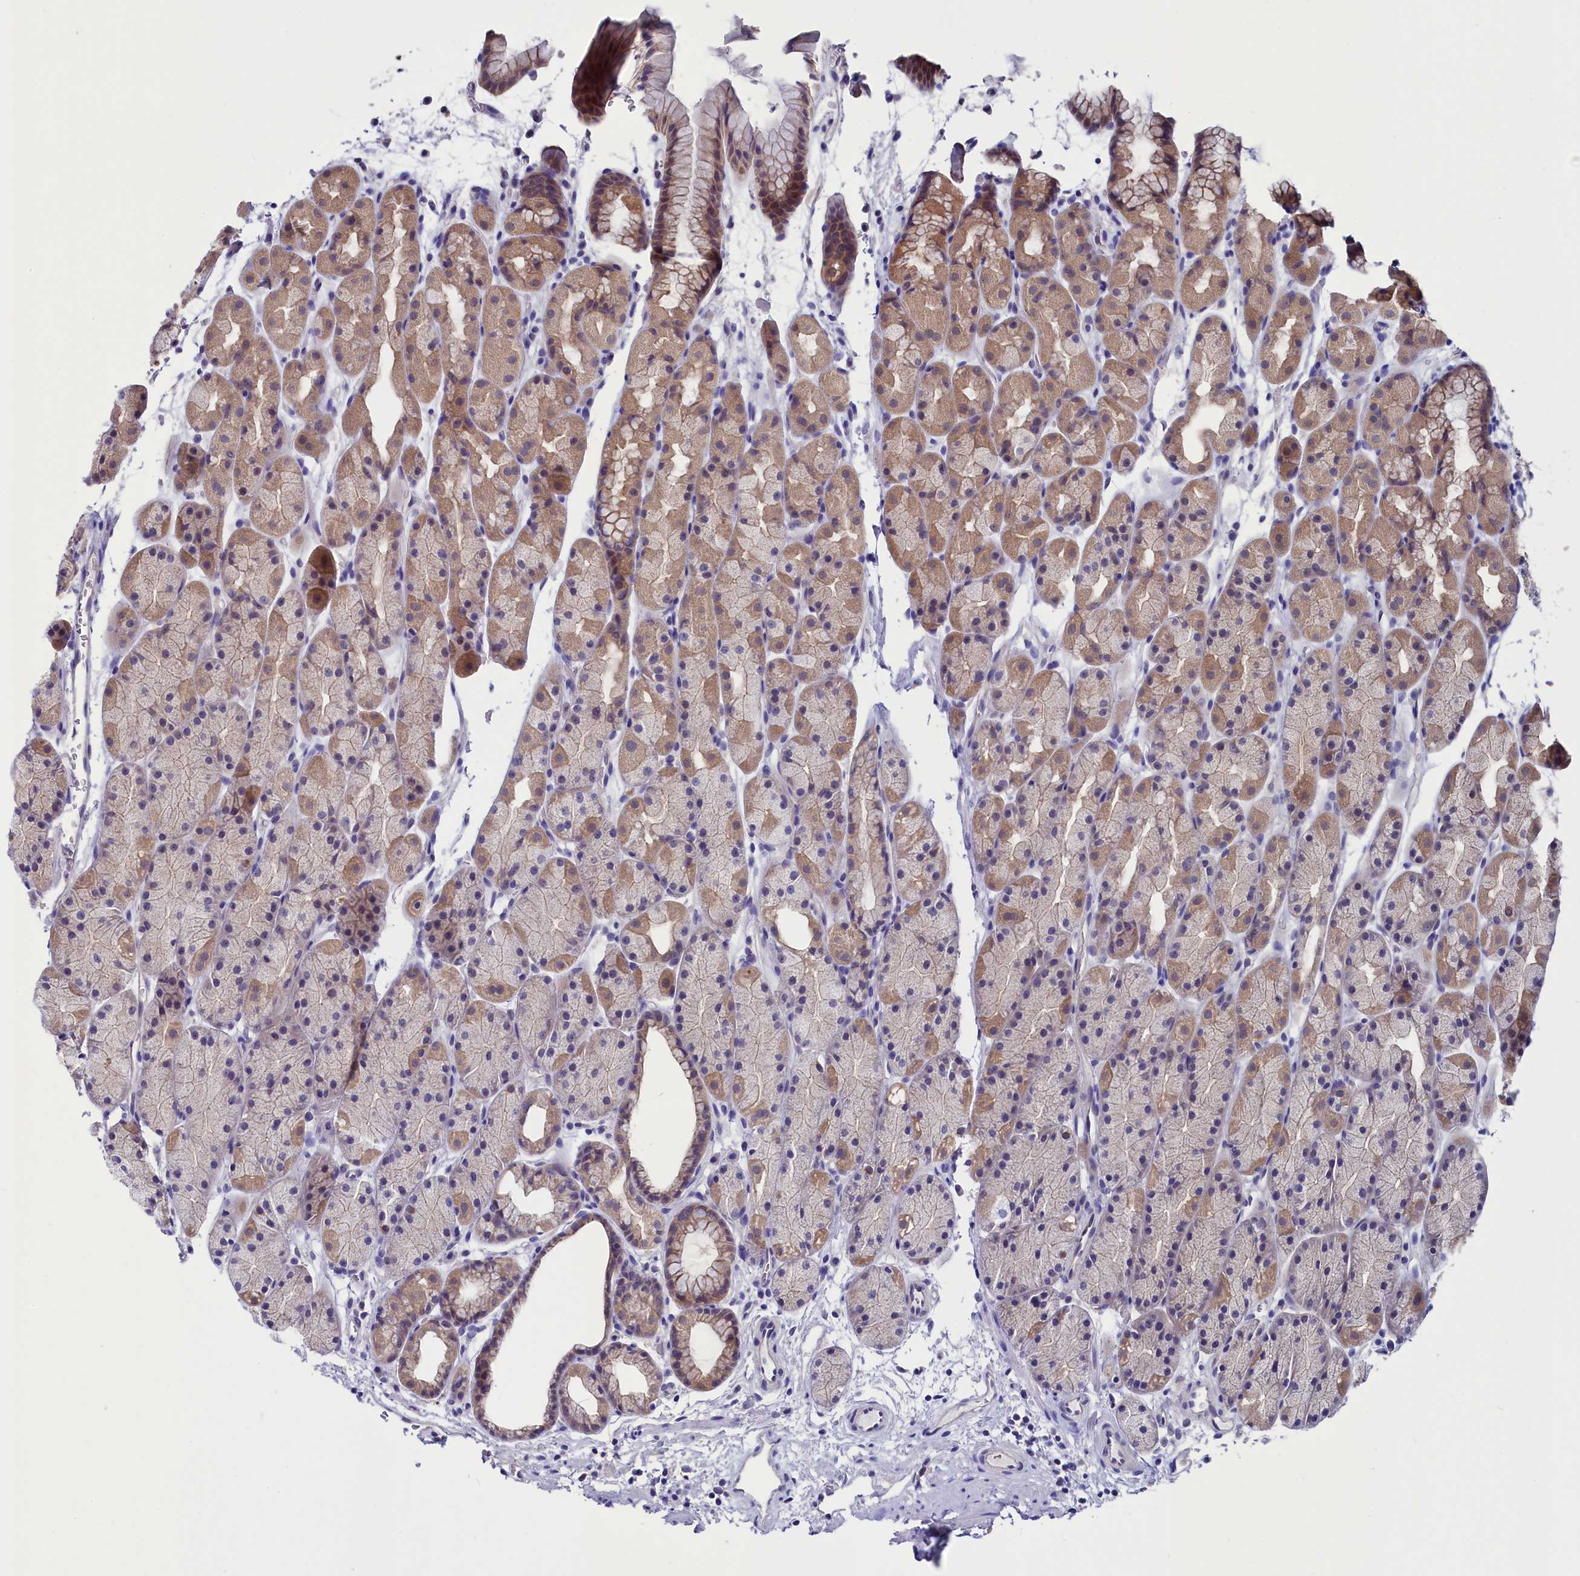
{"staining": {"intensity": "moderate", "quantity": "25%-75%", "location": "cytoplasmic/membranous"}, "tissue": "stomach", "cell_type": "Glandular cells", "image_type": "normal", "snomed": [{"axis": "morphology", "description": "Normal tissue, NOS"}, {"axis": "topography", "description": "Stomach, upper"}, {"axis": "topography", "description": "Stomach"}], "caption": "Immunohistochemical staining of normal stomach exhibits medium levels of moderate cytoplasmic/membranous staining in approximately 25%-75% of glandular cells. Nuclei are stained in blue.", "gene": "CIAPIN1", "patient": {"sex": "male", "age": 47}}